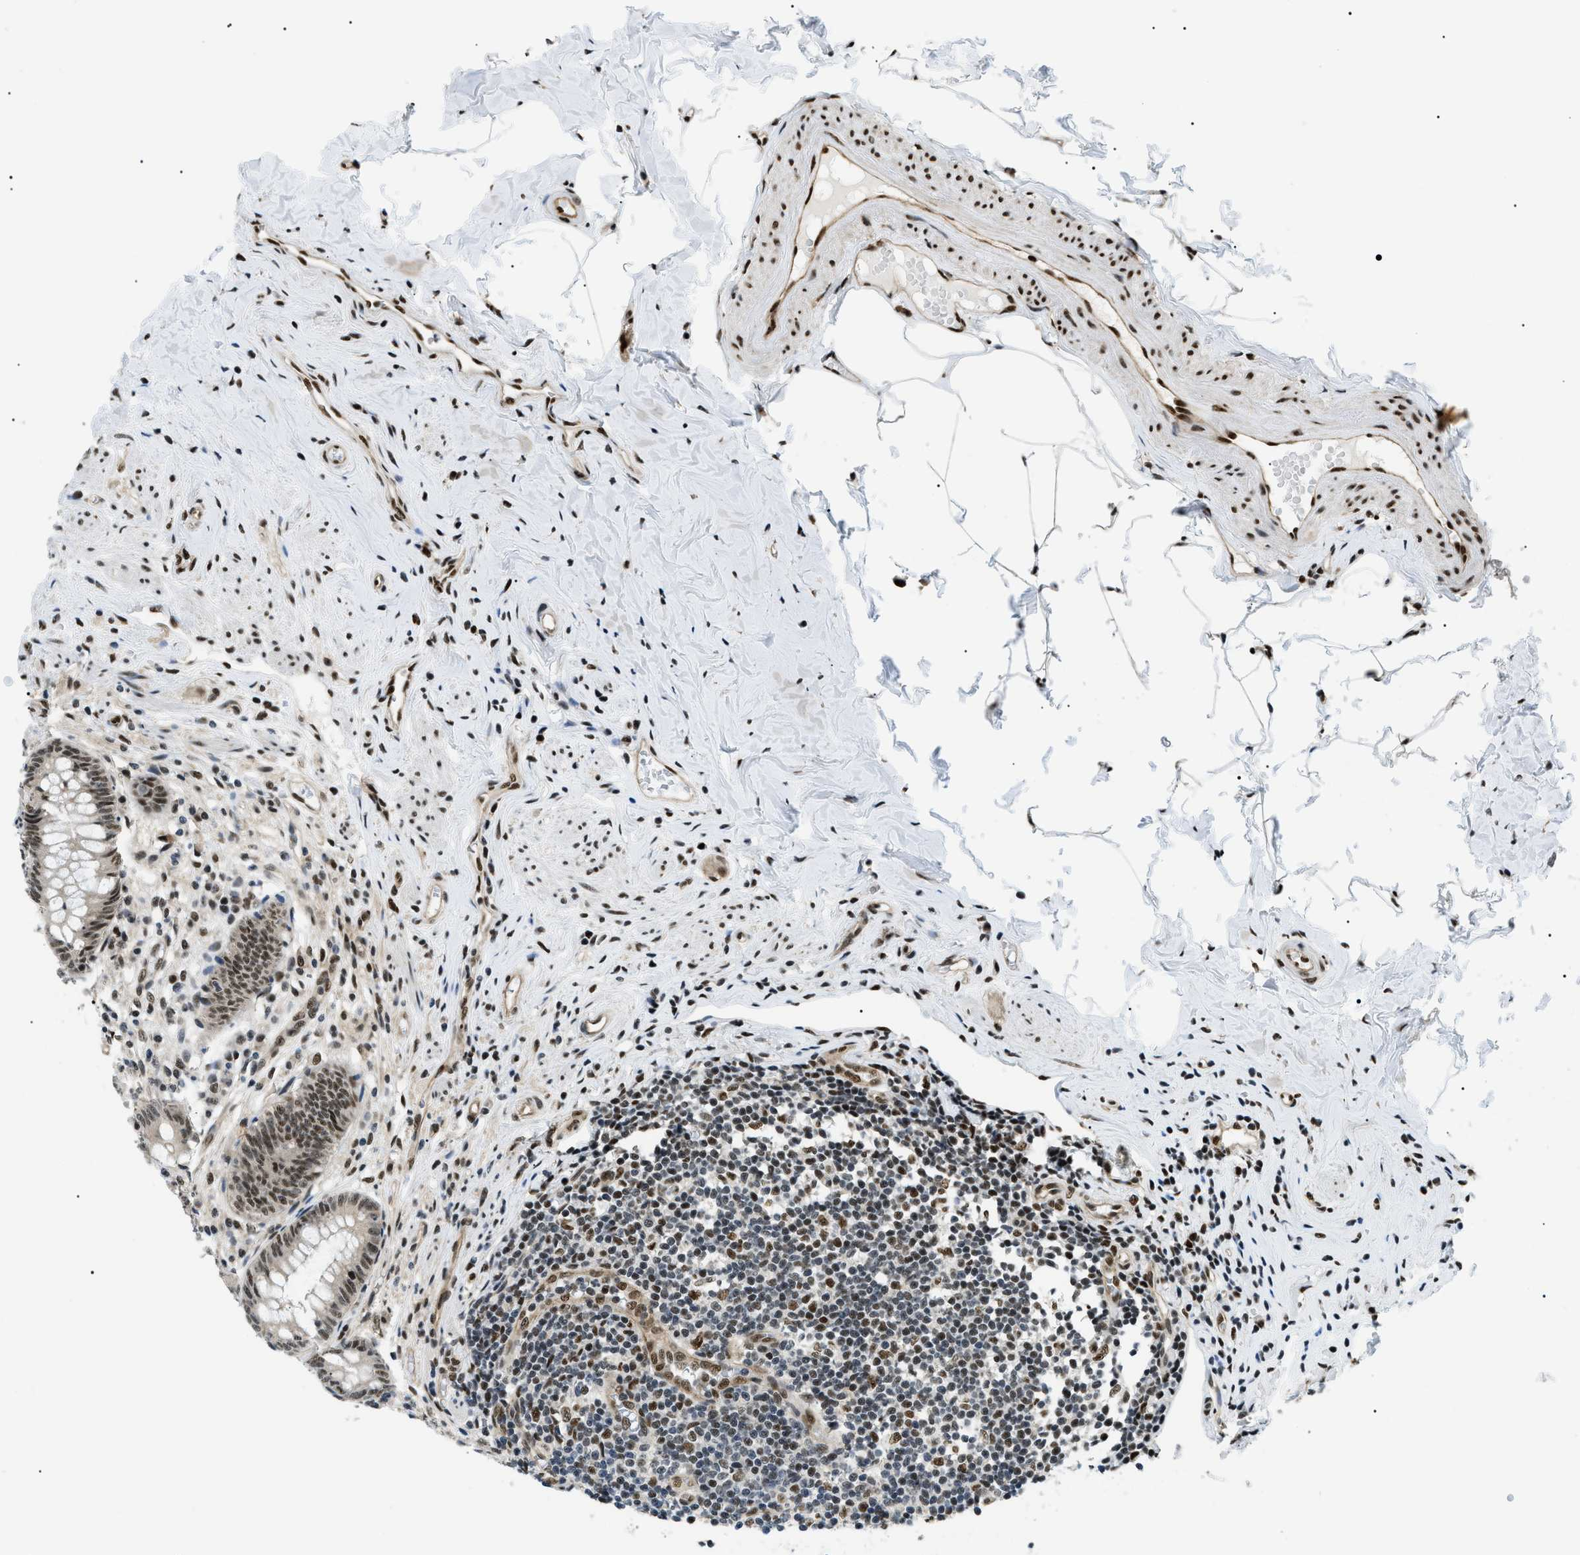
{"staining": {"intensity": "strong", "quantity": ">75%", "location": "cytoplasmic/membranous,nuclear"}, "tissue": "appendix", "cell_type": "Glandular cells", "image_type": "normal", "snomed": [{"axis": "morphology", "description": "Normal tissue, NOS"}, {"axis": "topography", "description": "Appendix"}], "caption": "DAB (3,3'-diaminobenzidine) immunohistochemical staining of normal appendix displays strong cytoplasmic/membranous,nuclear protein expression in approximately >75% of glandular cells. The protein is stained brown, and the nuclei are stained in blue (DAB (3,3'-diaminobenzidine) IHC with brightfield microscopy, high magnification).", "gene": "CWC25", "patient": {"sex": "male", "age": 56}}